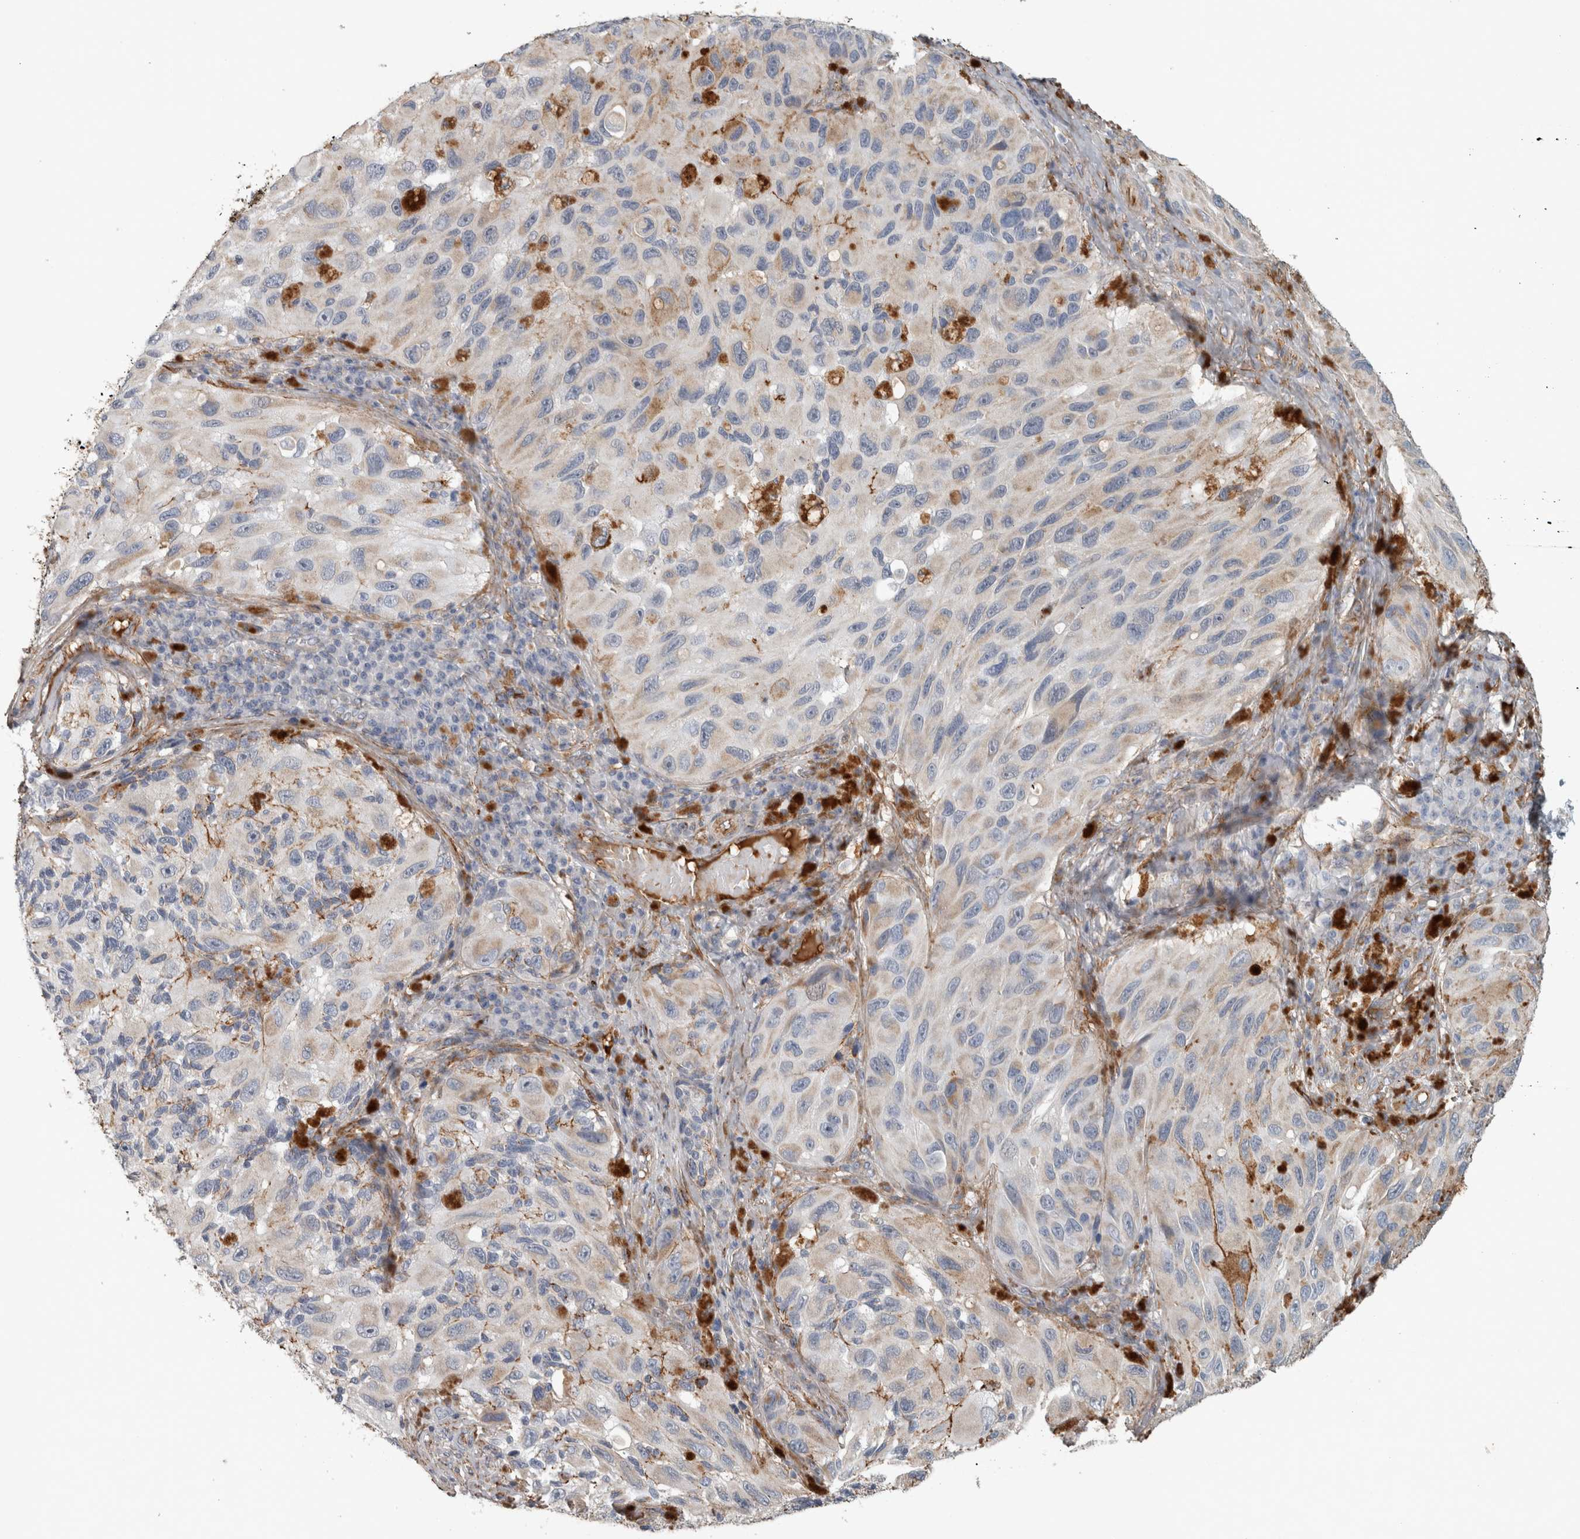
{"staining": {"intensity": "weak", "quantity": "<25%", "location": "cytoplasmic/membranous"}, "tissue": "melanoma", "cell_type": "Tumor cells", "image_type": "cancer", "snomed": [{"axis": "morphology", "description": "Malignant melanoma, NOS"}, {"axis": "topography", "description": "Skin"}], "caption": "Immunohistochemistry histopathology image of human melanoma stained for a protein (brown), which displays no positivity in tumor cells.", "gene": "FN1", "patient": {"sex": "female", "age": 73}}